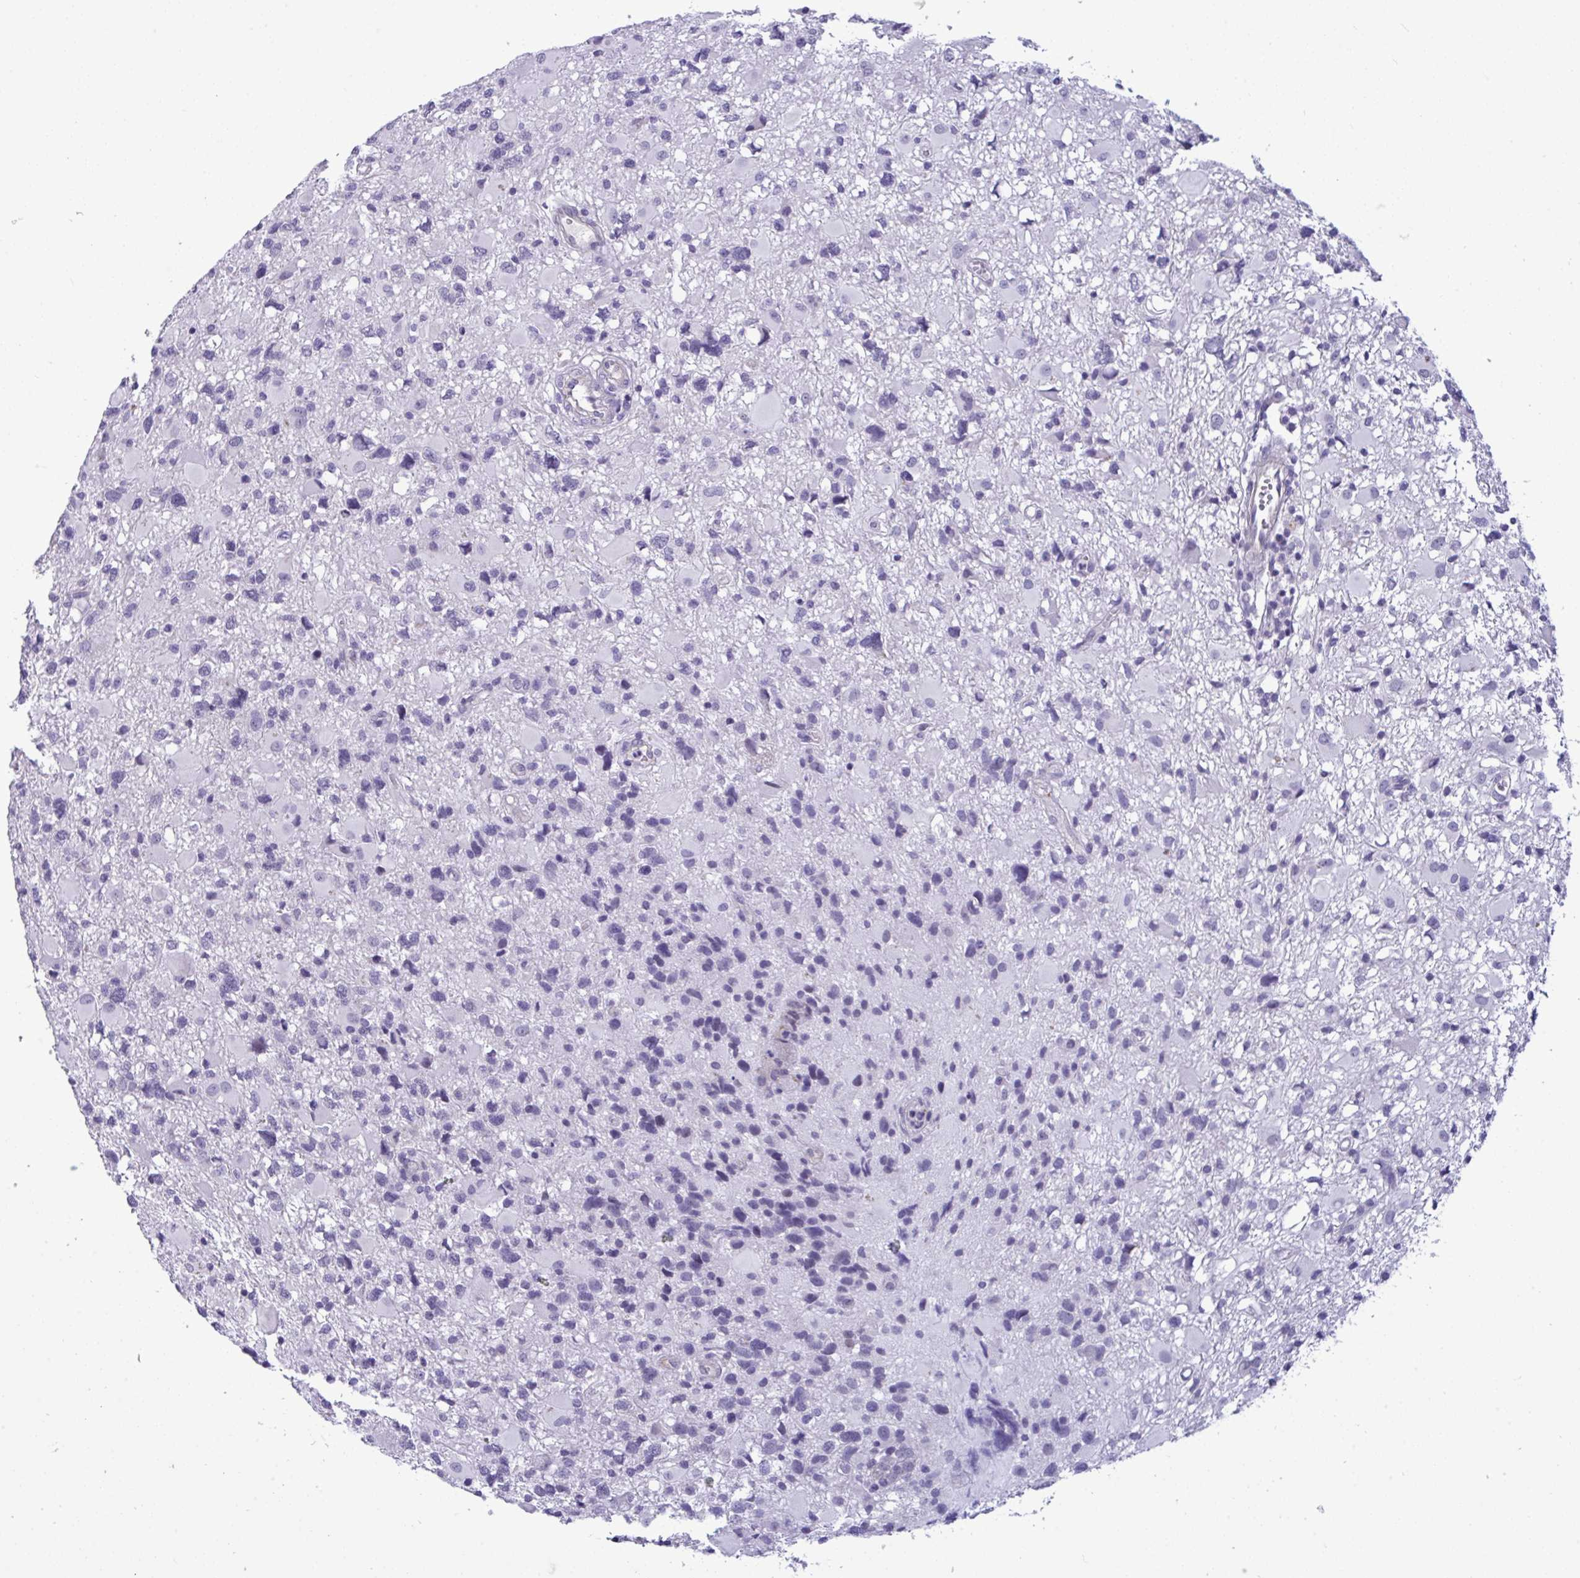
{"staining": {"intensity": "negative", "quantity": "none", "location": "none"}, "tissue": "glioma", "cell_type": "Tumor cells", "image_type": "cancer", "snomed": [{"axis": "morphology", "description": "Glioma, malignant, High grade"}, {"axis": "topography", "description": "Brain"}], "caption": "Immunohistochemistry image of neoplastic tissue: human malignant glioma (high-grade) stained with DAB exhibits no significant protein staining in tumor cells.", "gene": "YBX2", "patient": {"sex": "male", "age": 54}}